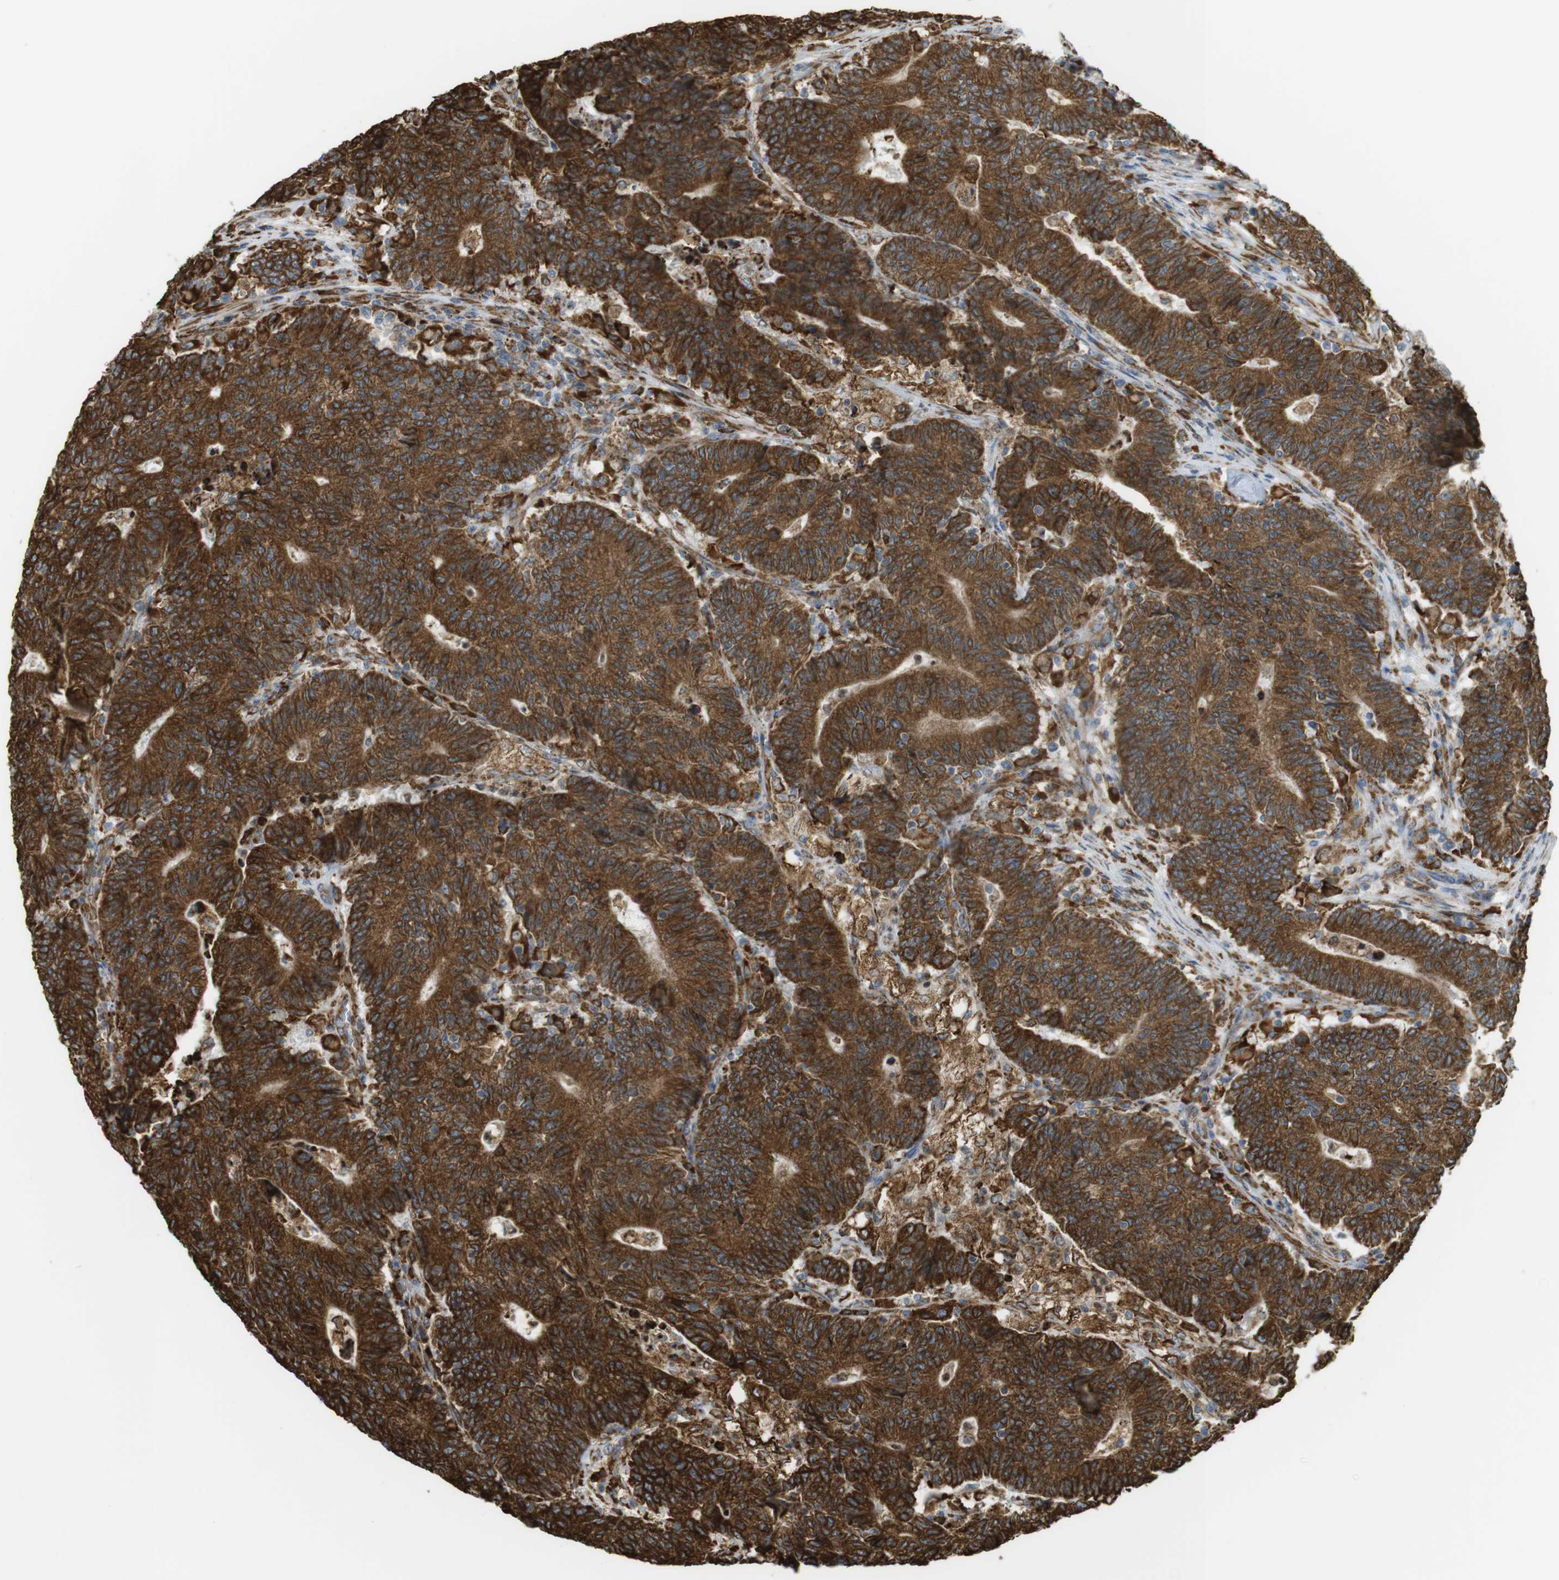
{"staining": {"intensity": "strong", "quantity": ">75%", "location": "cytoplasmic/membranous"}, "tissue": "colorectal cancer", "cell_type": "Tumor cells", "image_type": "cancer", "snomed": [{"axis": "morphology", "description": "Normal tissue, NOS"}, {"axis": "morphology", "description": "Adenocarcinoma, NOS"}, {"axis": "topography", "description": "Colon"}], "caption": "Human adenocarcinoma (colorectal) stained with a brown dye demonstrates strong cytoplasmic/membranous positive staining in approximately >75% of tumor cells.", "gene": "MBOAT2", "patient": {"sex": "female", "age": 75}}